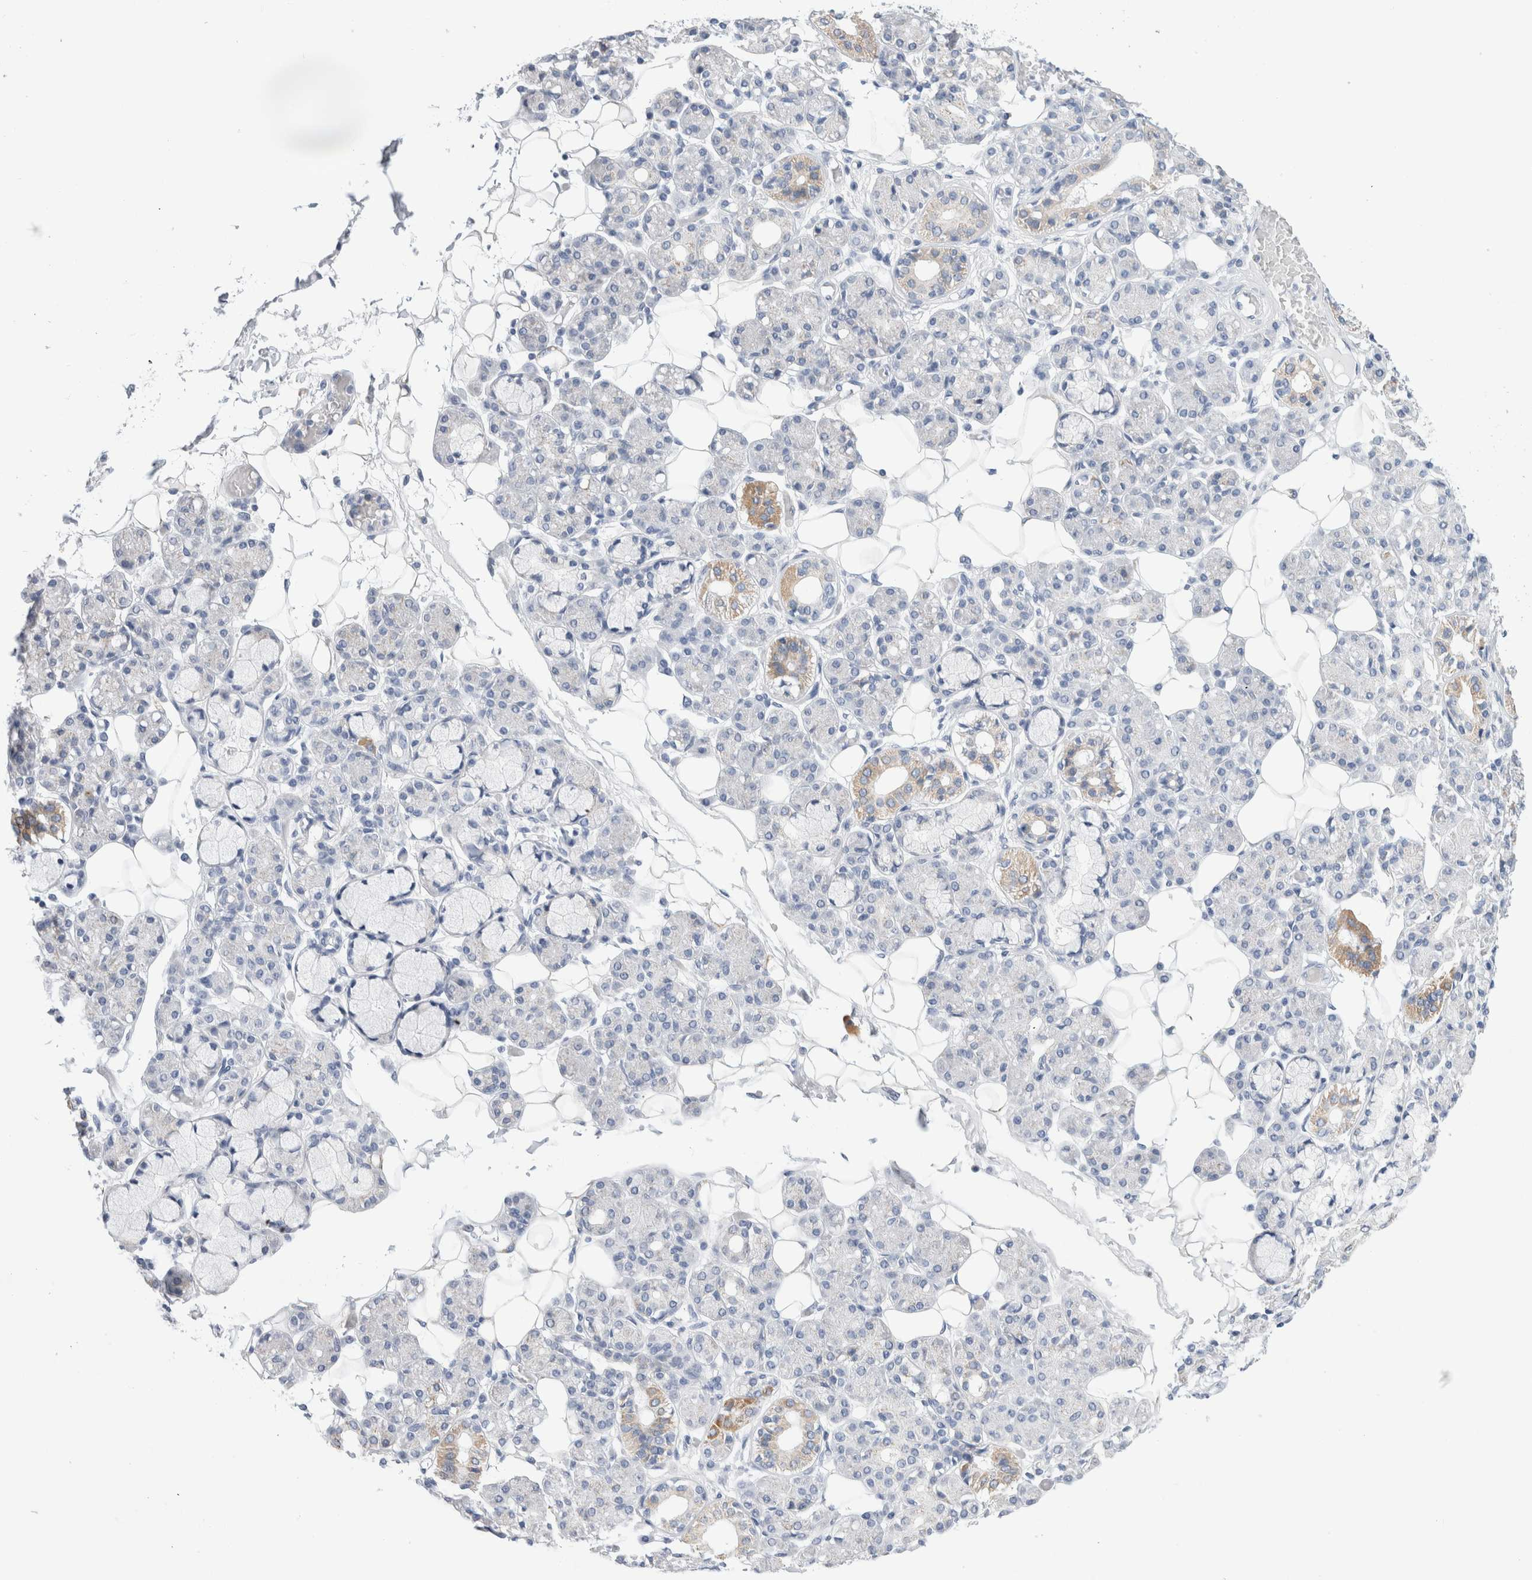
{"staining": {"intensity": "moderate", "quantity": "<25%", "location": "cytoplasmic/membranous"}, "tissue": "salivary gland", "cell_type": "Glandular cells", "image_type": "normal", "snomed": [{"axis": "morphology", "description": "Normal tissue, NOS"}, {"axis": "topography", "description": "Salivary gland"}], "caption": "Immunohistochemistry of benign salivary gland displays low levels of moderate cytoplasmic/membranous staining in about <25% of glandular cells. (IHC, brightfield microscopy, high magnification).", "gene": "ECHDC2", "patient": {"sex": "male", "age": 63}}